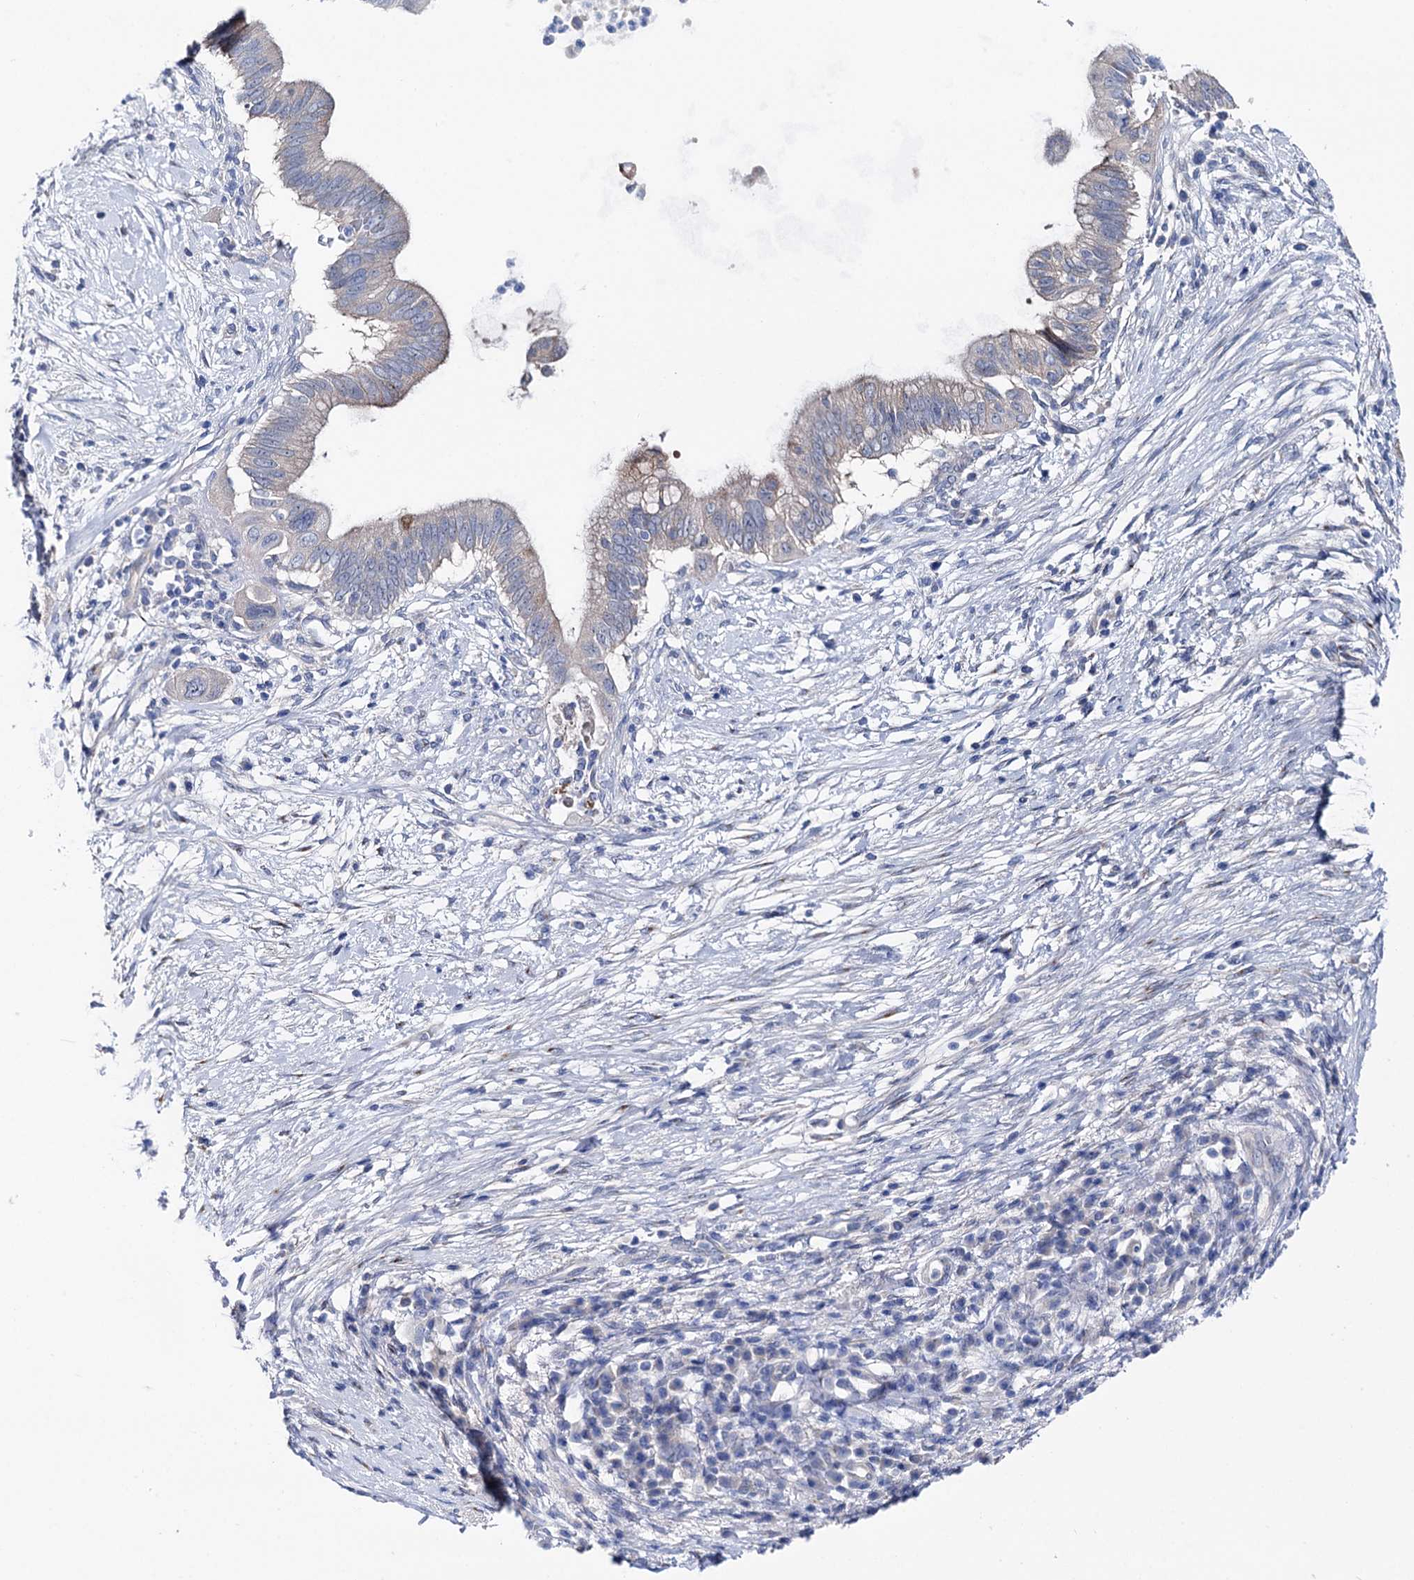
{"staining": {"intensity": "moderate", "quantity": "<25%", "location": "cytoplasmic/membranous"}, "tissue": "pancreatic cancer", "cell_type": "Tumor cells", "image_type": "cancer", "snomed": [{"axis": "morphology", "description": "Adenocarcinoma, NOS"}, {"axis": "topography", "description": "Pancreas"}], "caption": "A histopathology image of adenocarcinoma (pancreatic) stained for a protein reveals moderate cytoplasmic/membranous brown staining in tumor cells.", "gene": "SHROOM1", "patient": {"sex": "male", "age": 68}}